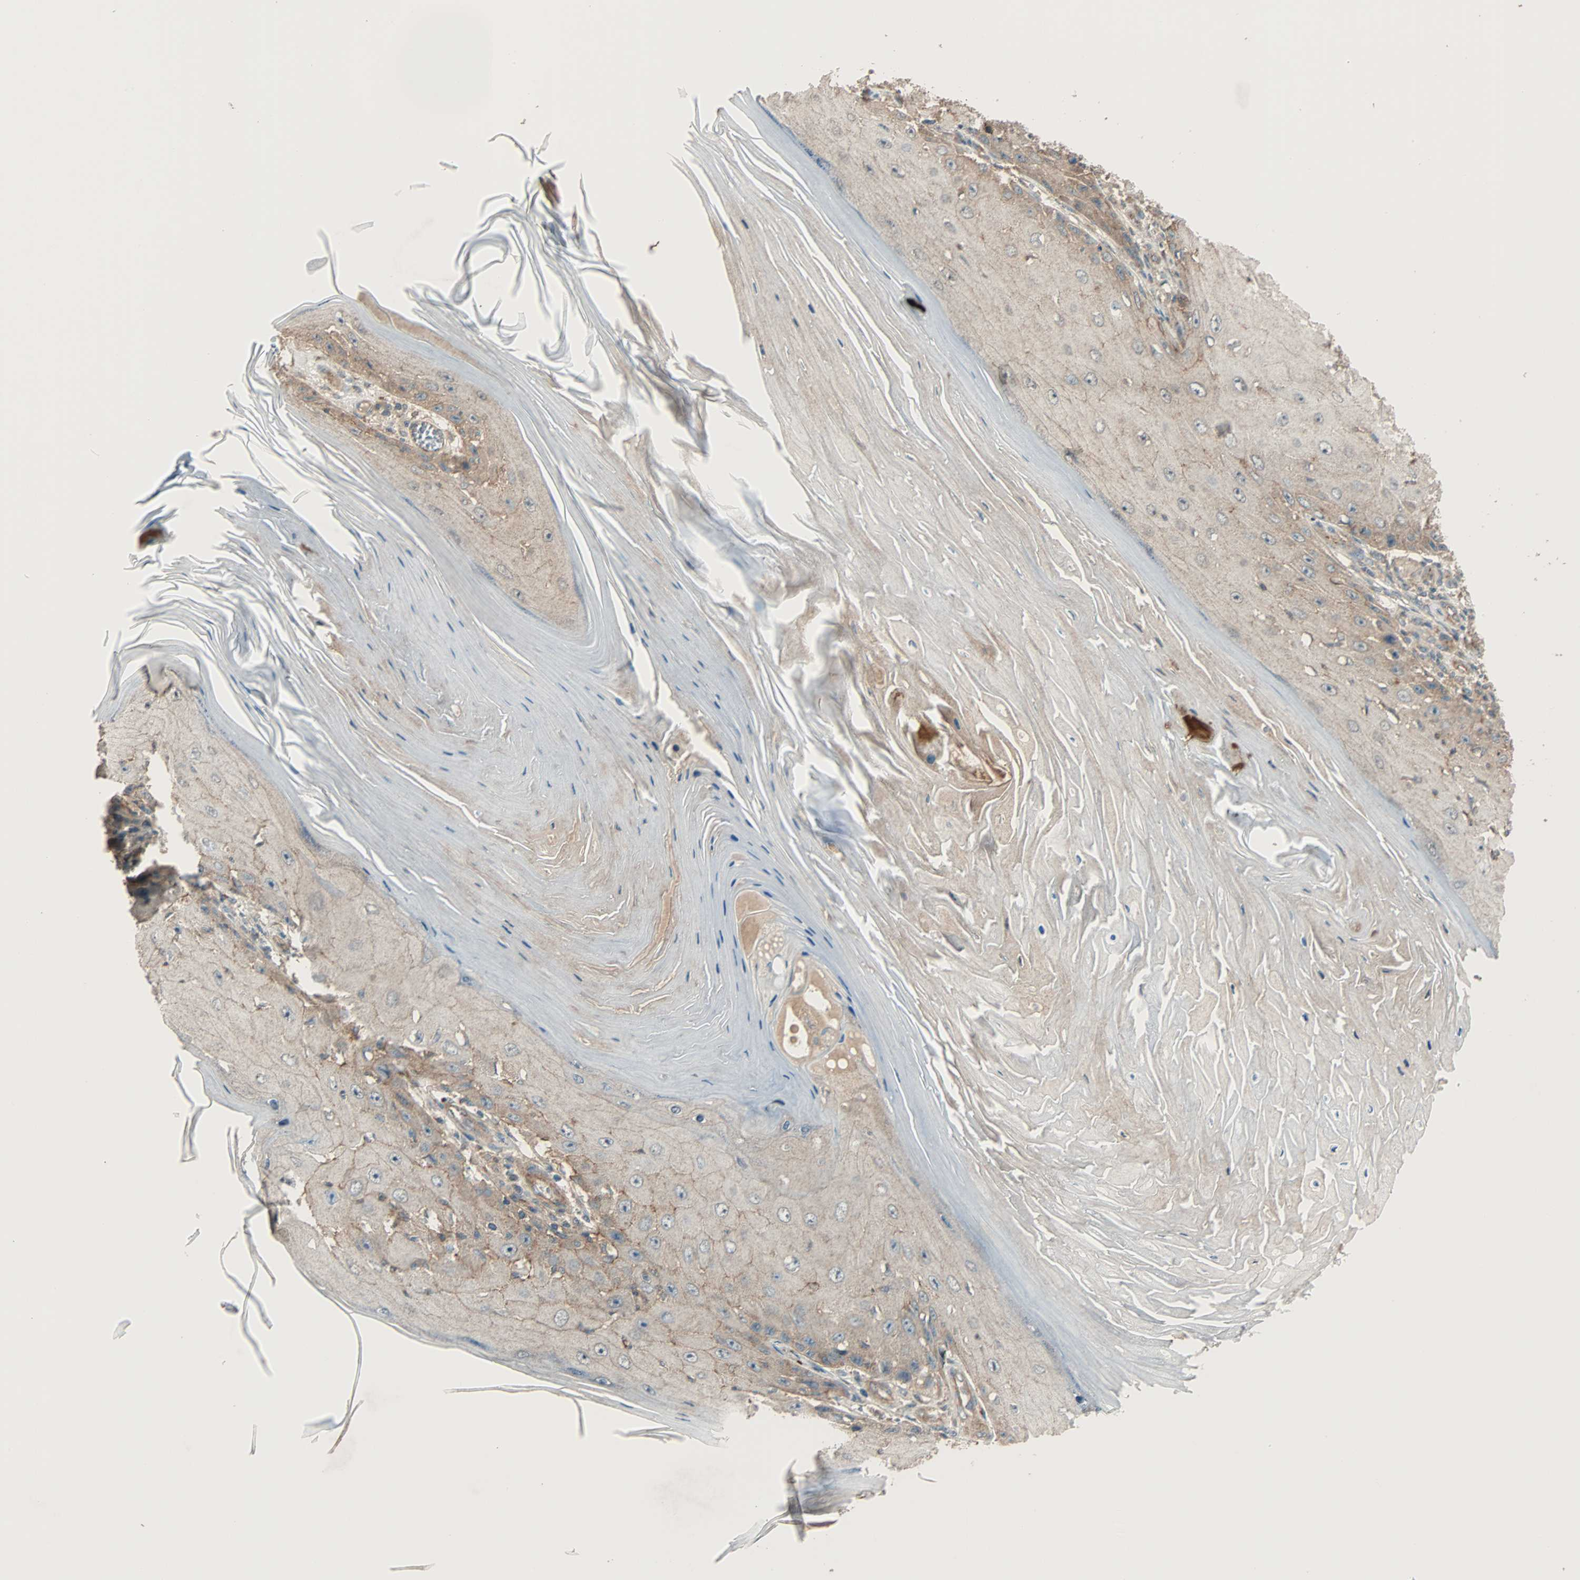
{"staining": {"intensity": "weak", "quantity": ">75%", "location": "cytoplasmic/membranous"}, "tissue": "skin cancer", "cell_type": "Tumor cells", "image_type": "cancer", "snomed": [{"axis": "morphology", "description": "Squamous cell carcinoma, NOS"}, {"axis": "topography", "description": "Skin"}], "caption": "Skin cancer tissue displays weak cytoplasmic/membranous expression in approximately >75% of tumor cells", "gene": "MAP3K21", "patient": {"sex": "female", "age": 73}}